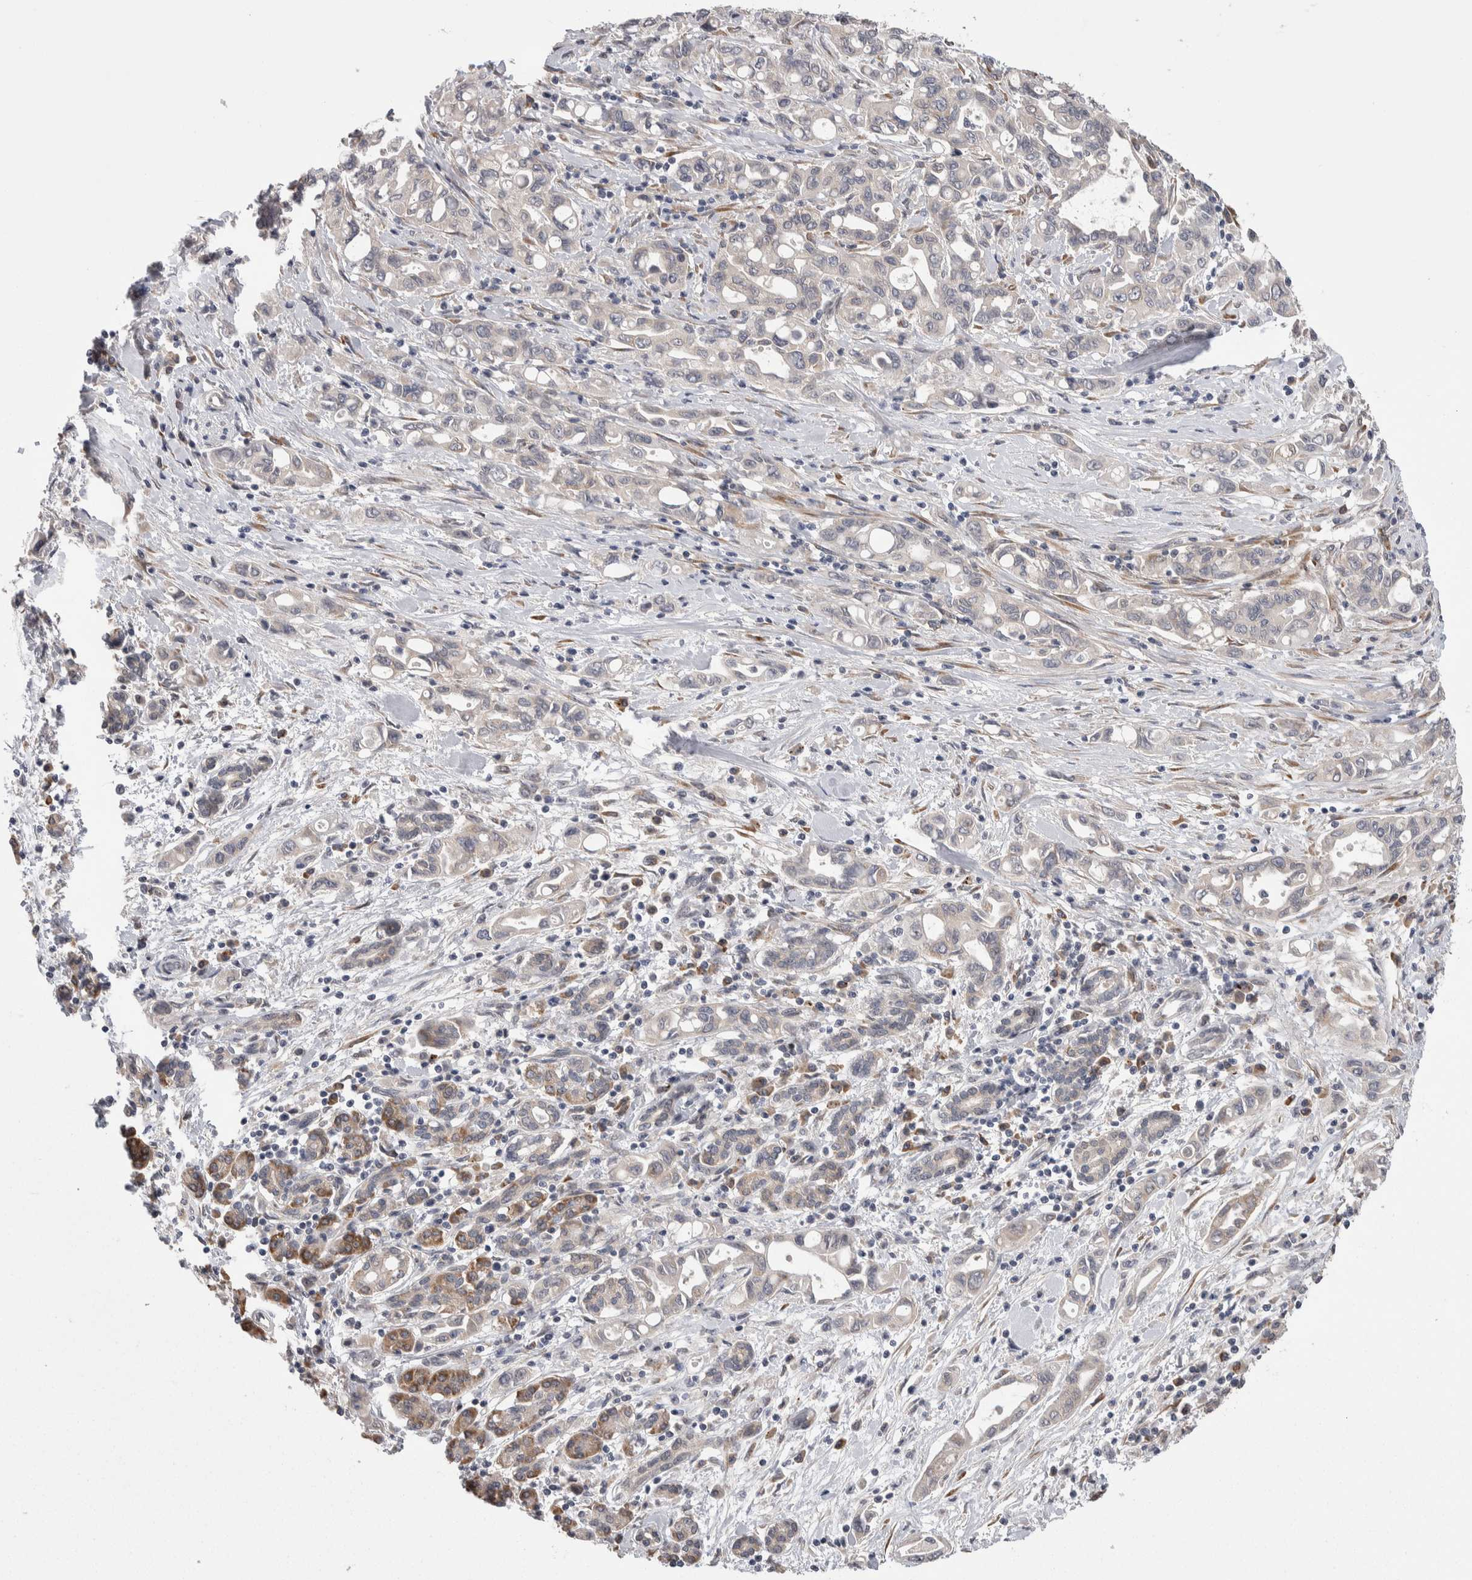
{"staining": {"intensity": "negative", "quantity": "none", "location": "none"}, "tissue": "pancreatic cancer", "cell_type": "Tumor cells", "image_type": "cancer", "snomed": [{"axis": "morphology", "description": "Adenocarcinoma, NOS"}, {"axis": "topography", "description": "Pancreas"}], "caption": "Tumor cells are negative for brown protein staining in adenocarcinoma (pancreatic).", "gene": "CUL2", "patient": {"sex": "female", "age": 57}}